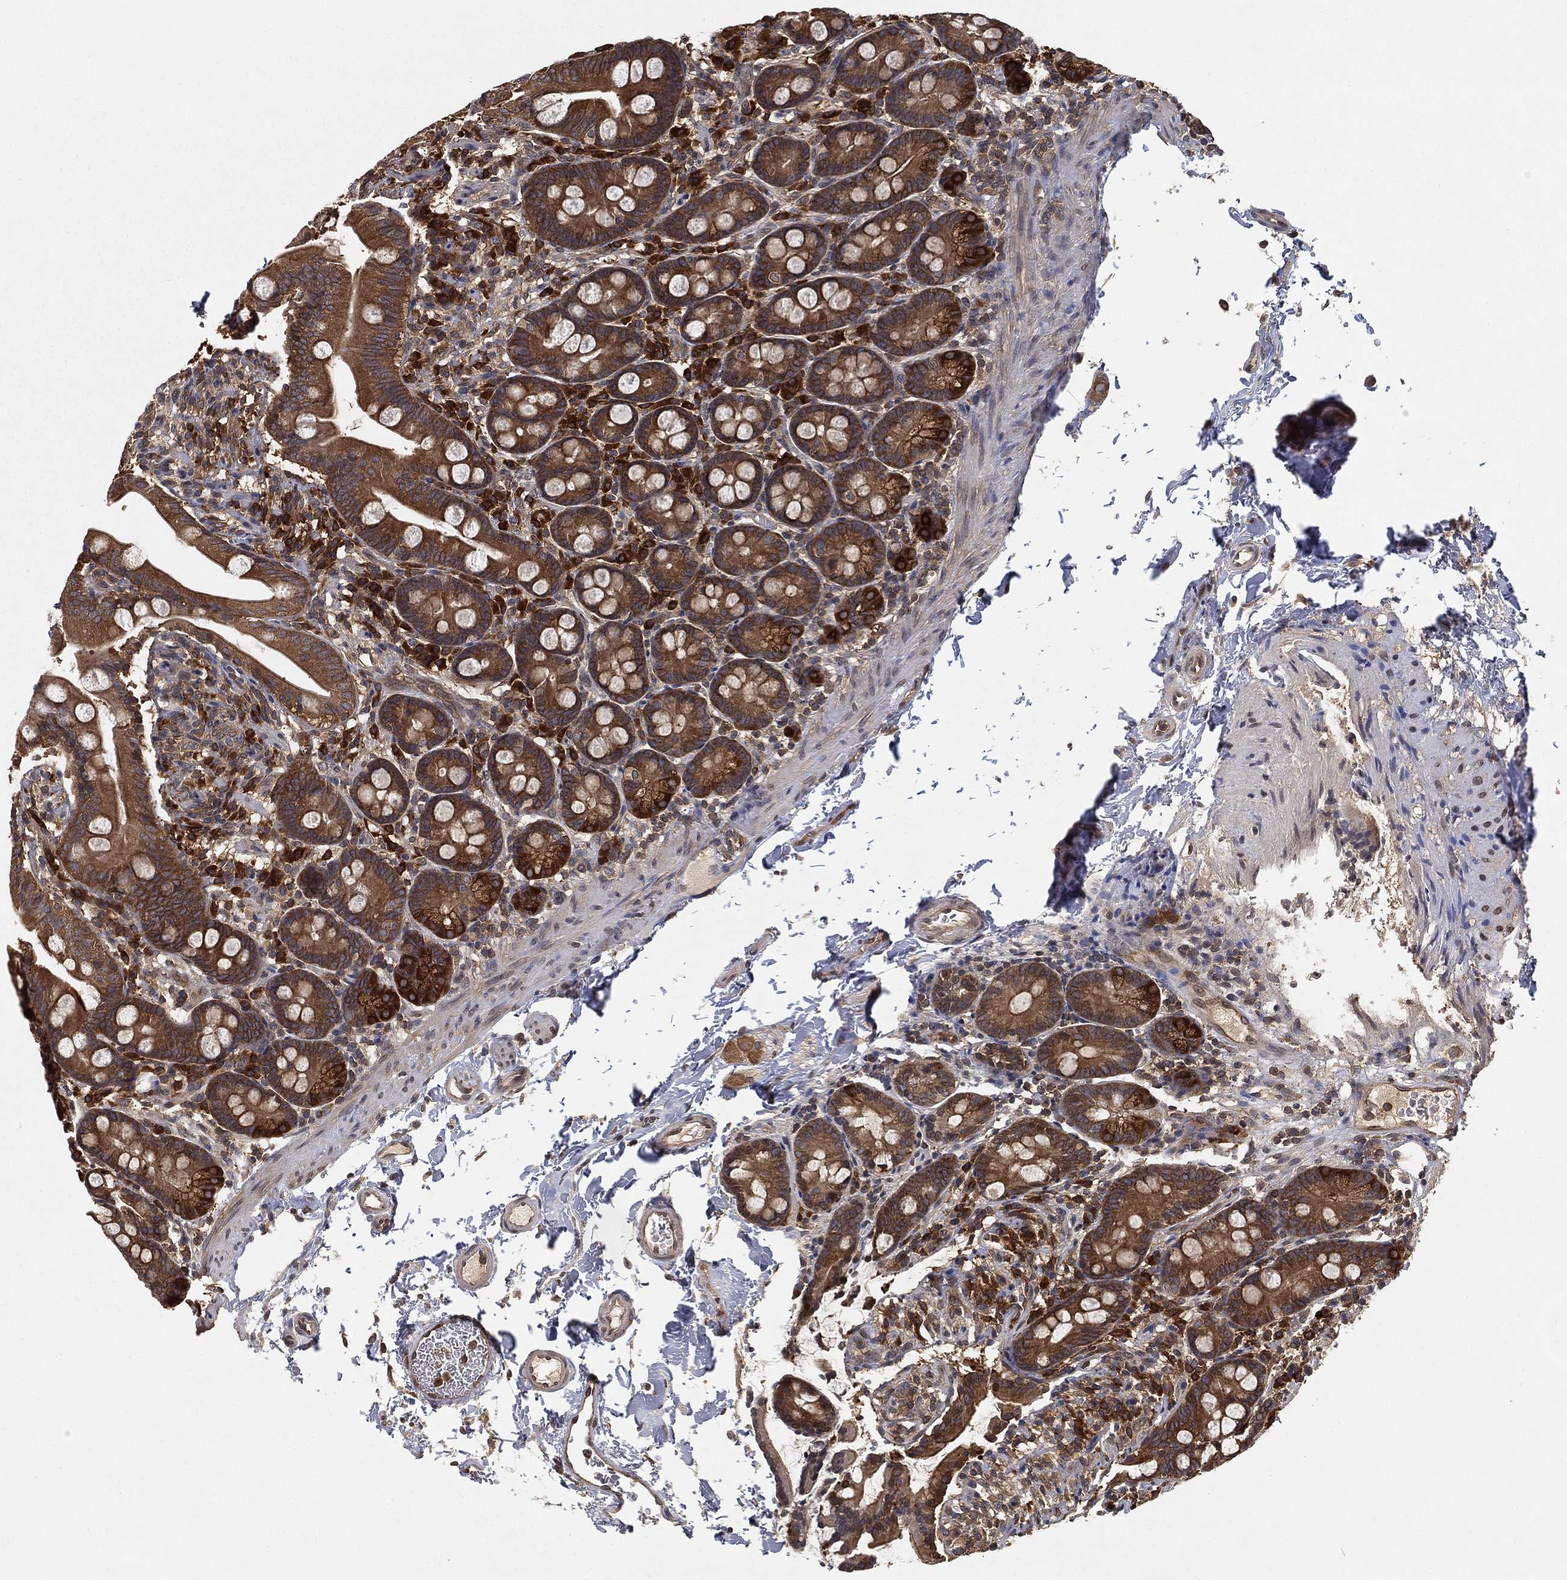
{"staining": {"intensity": "strong", "quantity": ">75%", "location": "cytoplasmic/membranous"}, "tissue": "small intestine", "cell_type": "Glandular cells", "image_type": "normal", "snomed": [{"axis": "morphology", "description": "Normal tissue, NOS"}, {"axis": "topography", "description": "Small intestine"}], "caption": "Protein analysis of benign small intestine demonstrates strong cytoplasmic/membranous staining in approximately >75% of glandular cells. Nuclei are stained in blue.", "gene": "UBA5", "patient": {"sex": "female", "age": 44}}